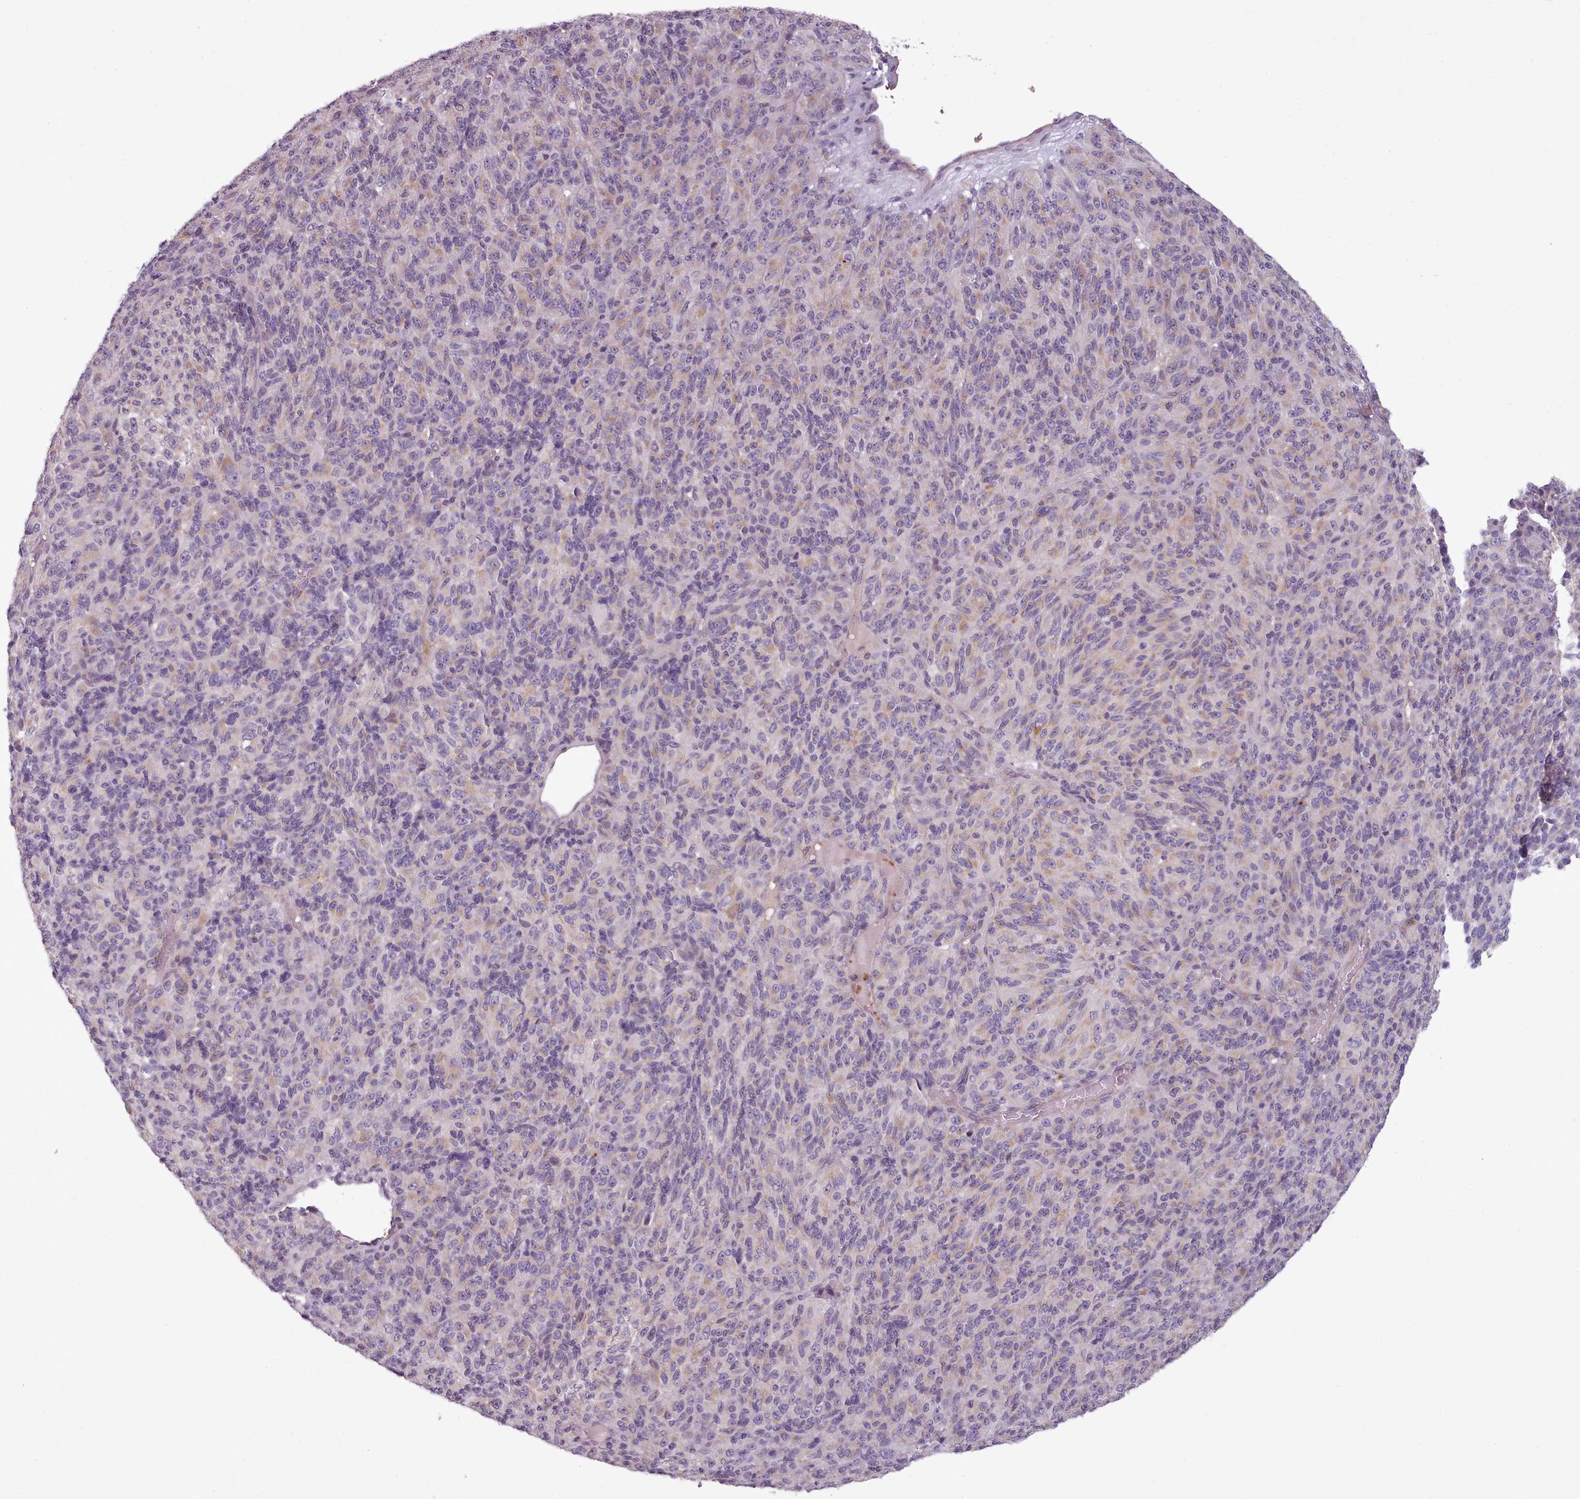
{"staining": {"intensity": "weak", "quantity": "25%-75%", "location": "cytoplasmic/membranous"}, "tissue": "melanoma", "cell_type": "Tumor cells", "image_type": "cancer", "snomed": [{"axis": "morphology", "description": "Malignant melanoma, Metastatic site"}, {"axis": "topography", "description": "Brain"}], "caption": "Immunohistochemical staining of malignant melanoma (metastatic site) displays low levels of weak cytoplasmic/membranous staining in about 25%-75% of tumor cells.", "gene": "LAPTM5", "patient": {"sex": "female", "age": 56}}